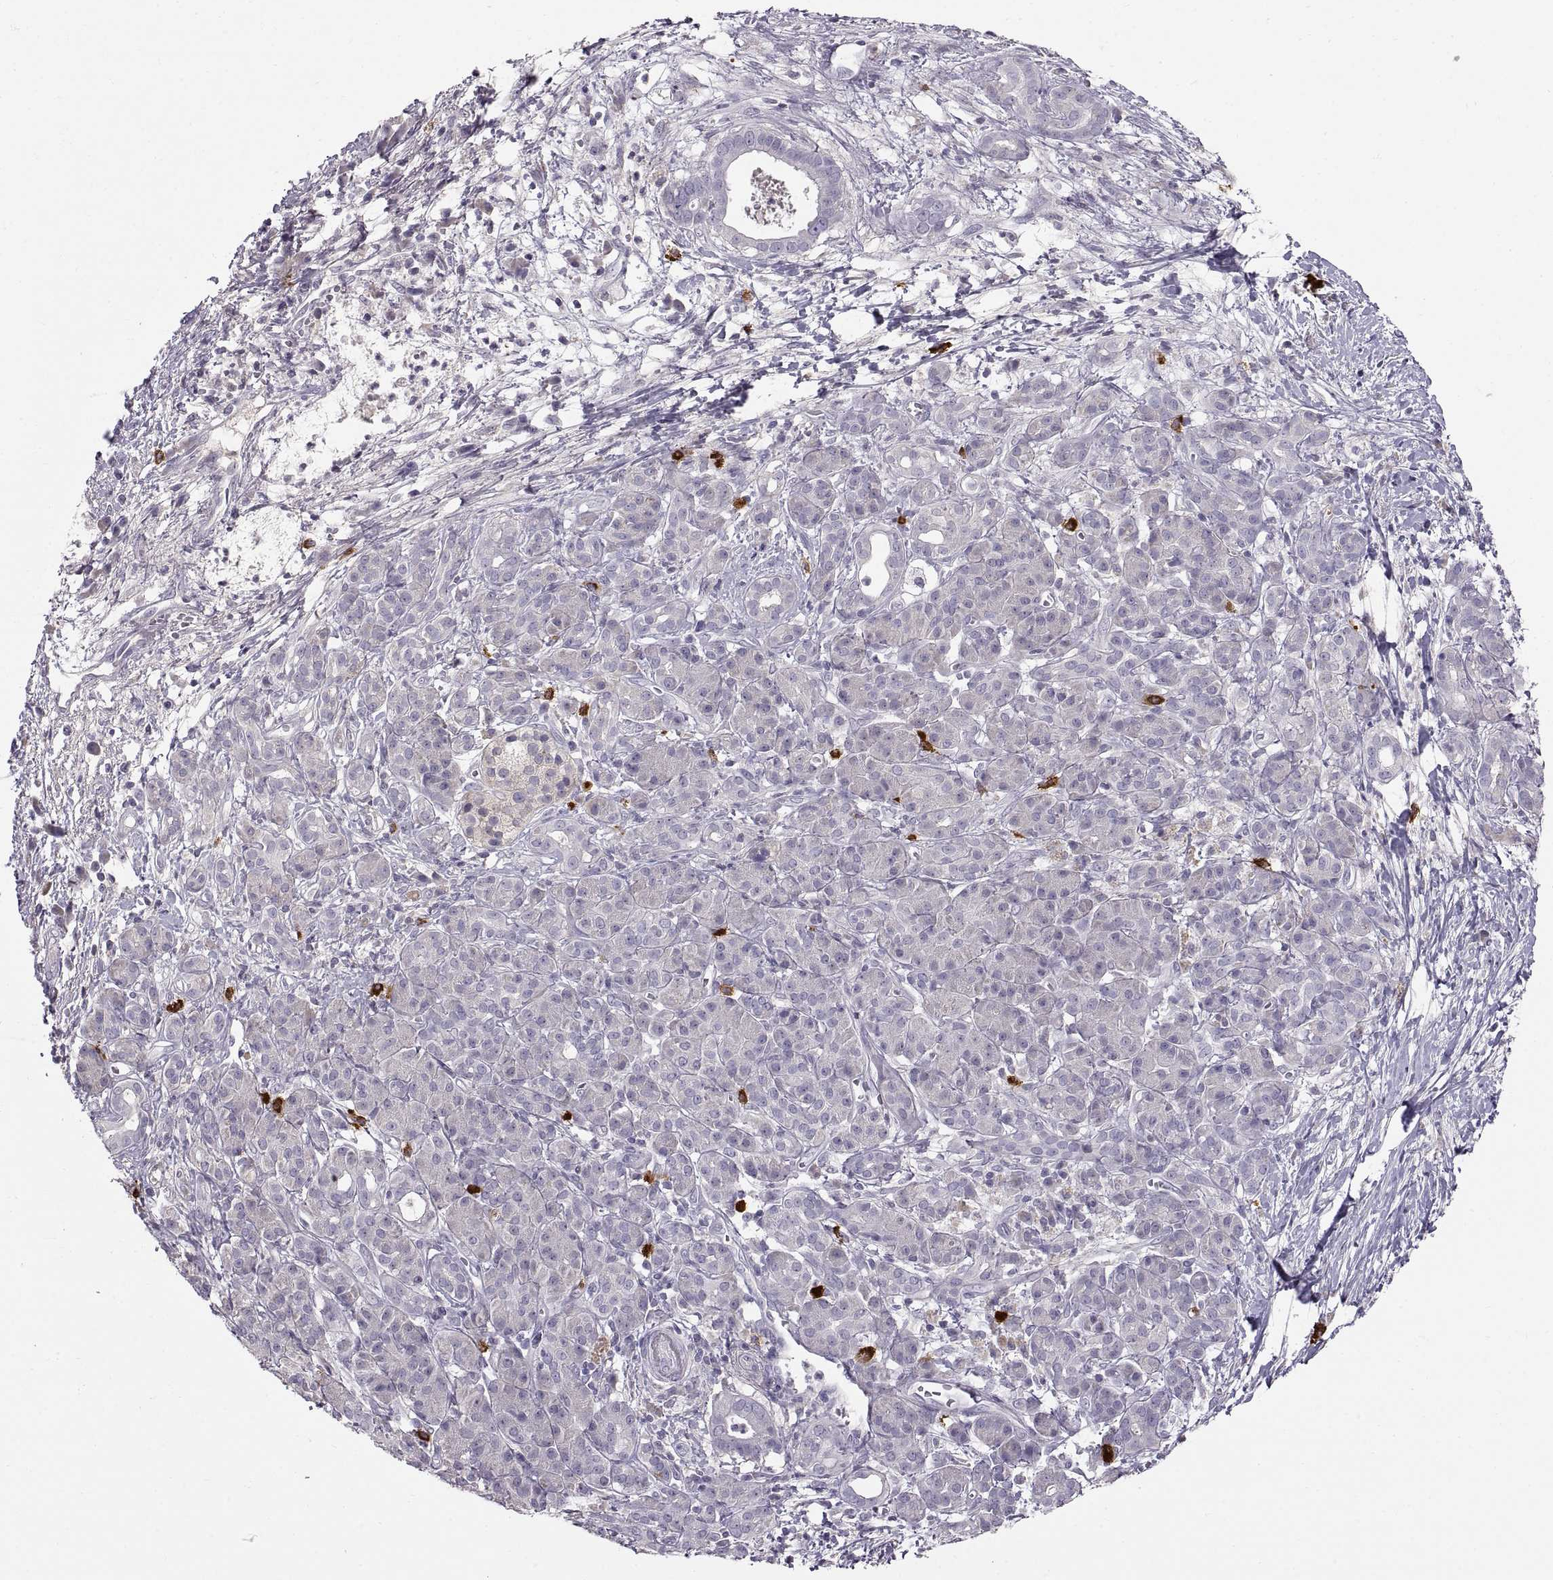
{"staining": {"intensity": "negative", "quantity": "none", "location": "none"}, "tissue": "pancreatic cancer", "cell_type": "Tumor cells", "image_type": "cancer", "snomed": [{"axis": "morphology", "description": "Adenocarcinoma, NOS"}, {"axis": "topography", "description": "Pancreas"}], "caption": "High power microscopy image of an IHC micrograph of adenocarcinoma (pancreatic), revealing no significant staining in tumor cells.", "gene": "WFDC8", "patient": {"sex": "male", "age": 61}}